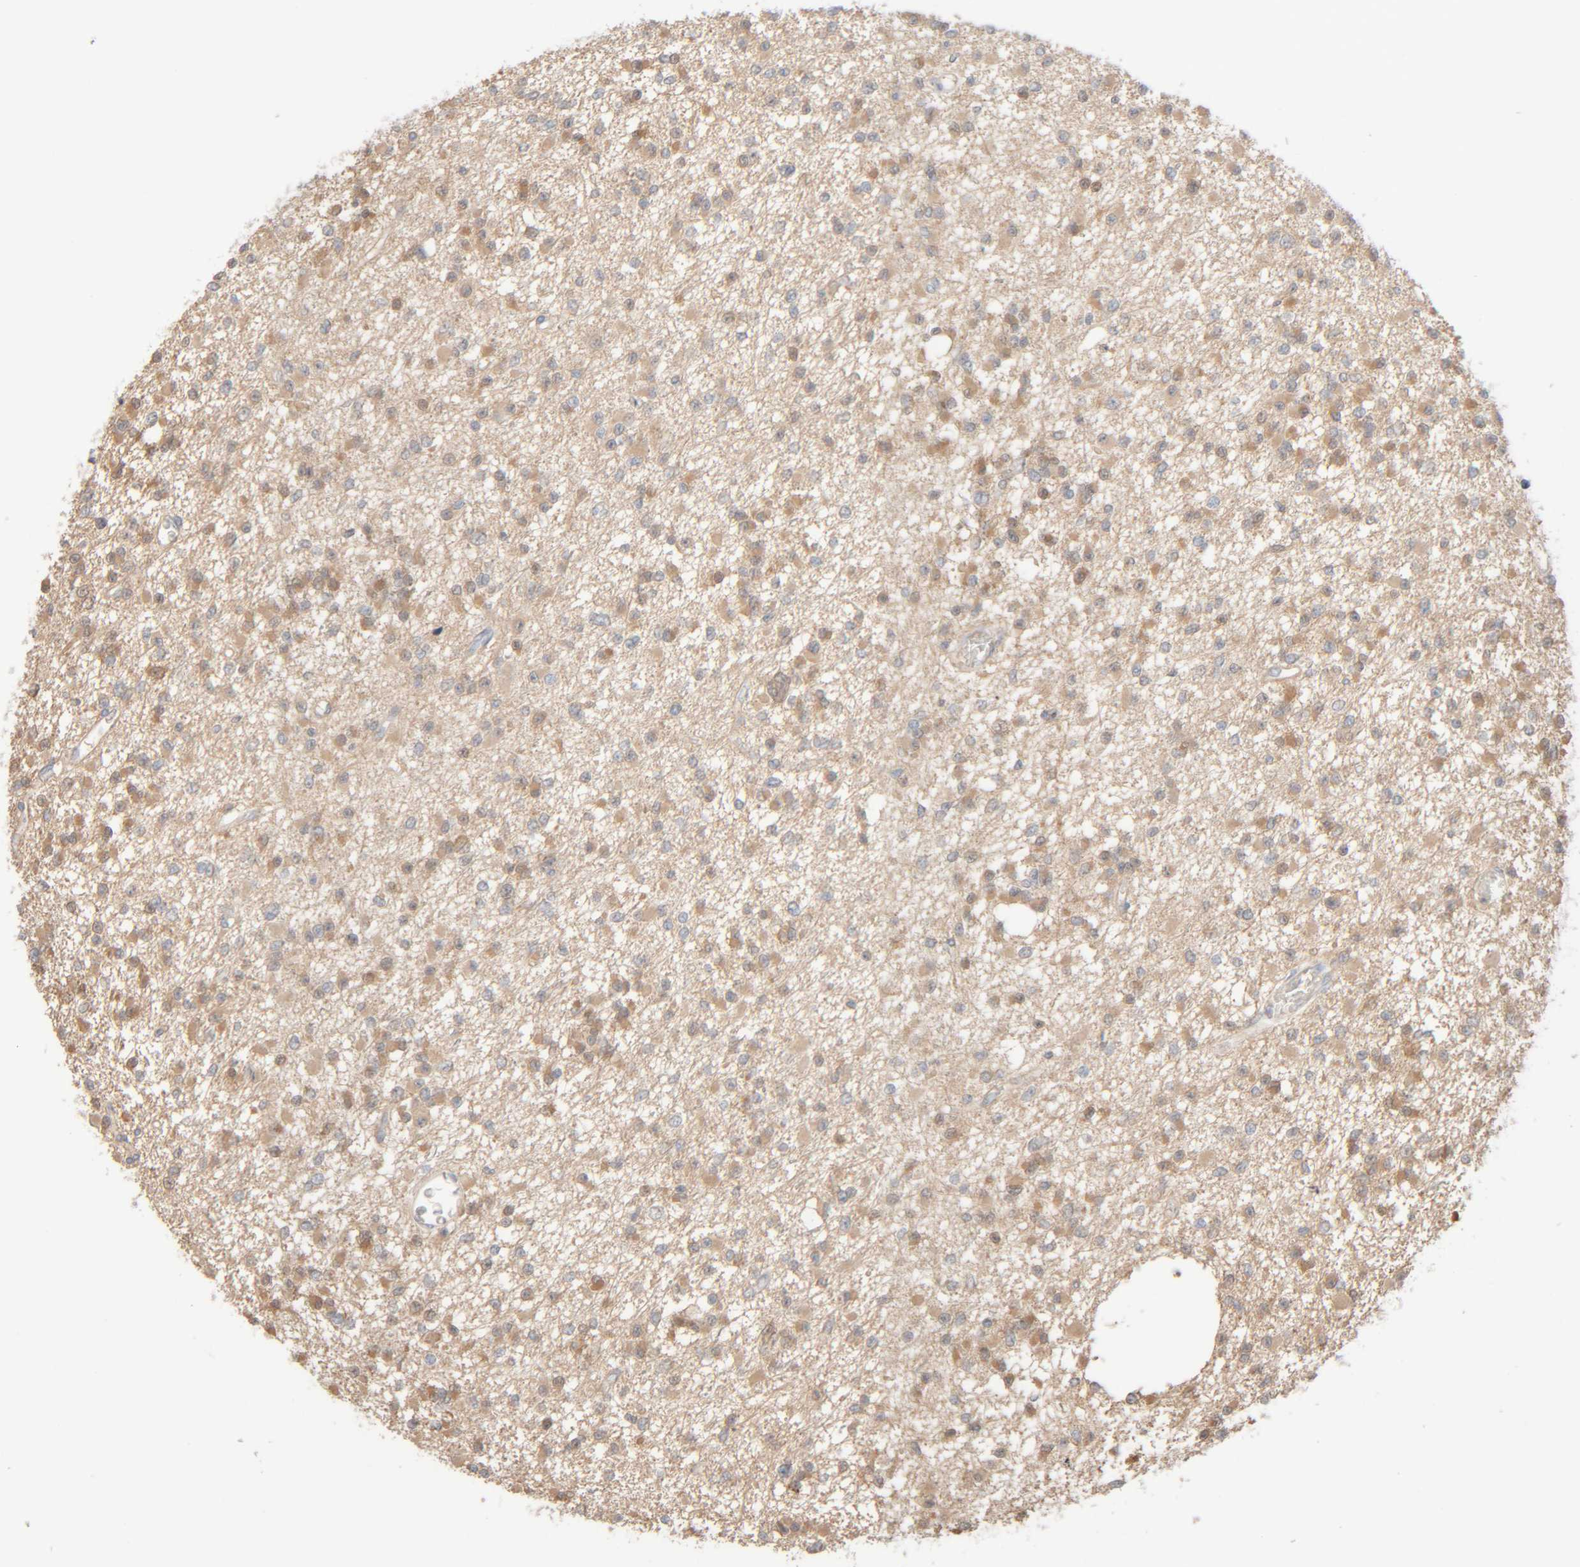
{"staining": {"intensity": "moderate", "quantity": ">75%", "location": "cytoplasmic/membranous"}, "tissue": "glioma", "cell_type": "Tumor cells", "image_type": "cancer", "snomed": [{"axis": "morphology", "description": "Glioma, malignant, Low grade"}, {"axis": "topography", "description": "Brain"}], "caption": "Human glioma stained with a protein marker demonstrates moderate staining in tumor cells.", "gene": "RIDA", "patient": {"sex": "female", "age": 22}}